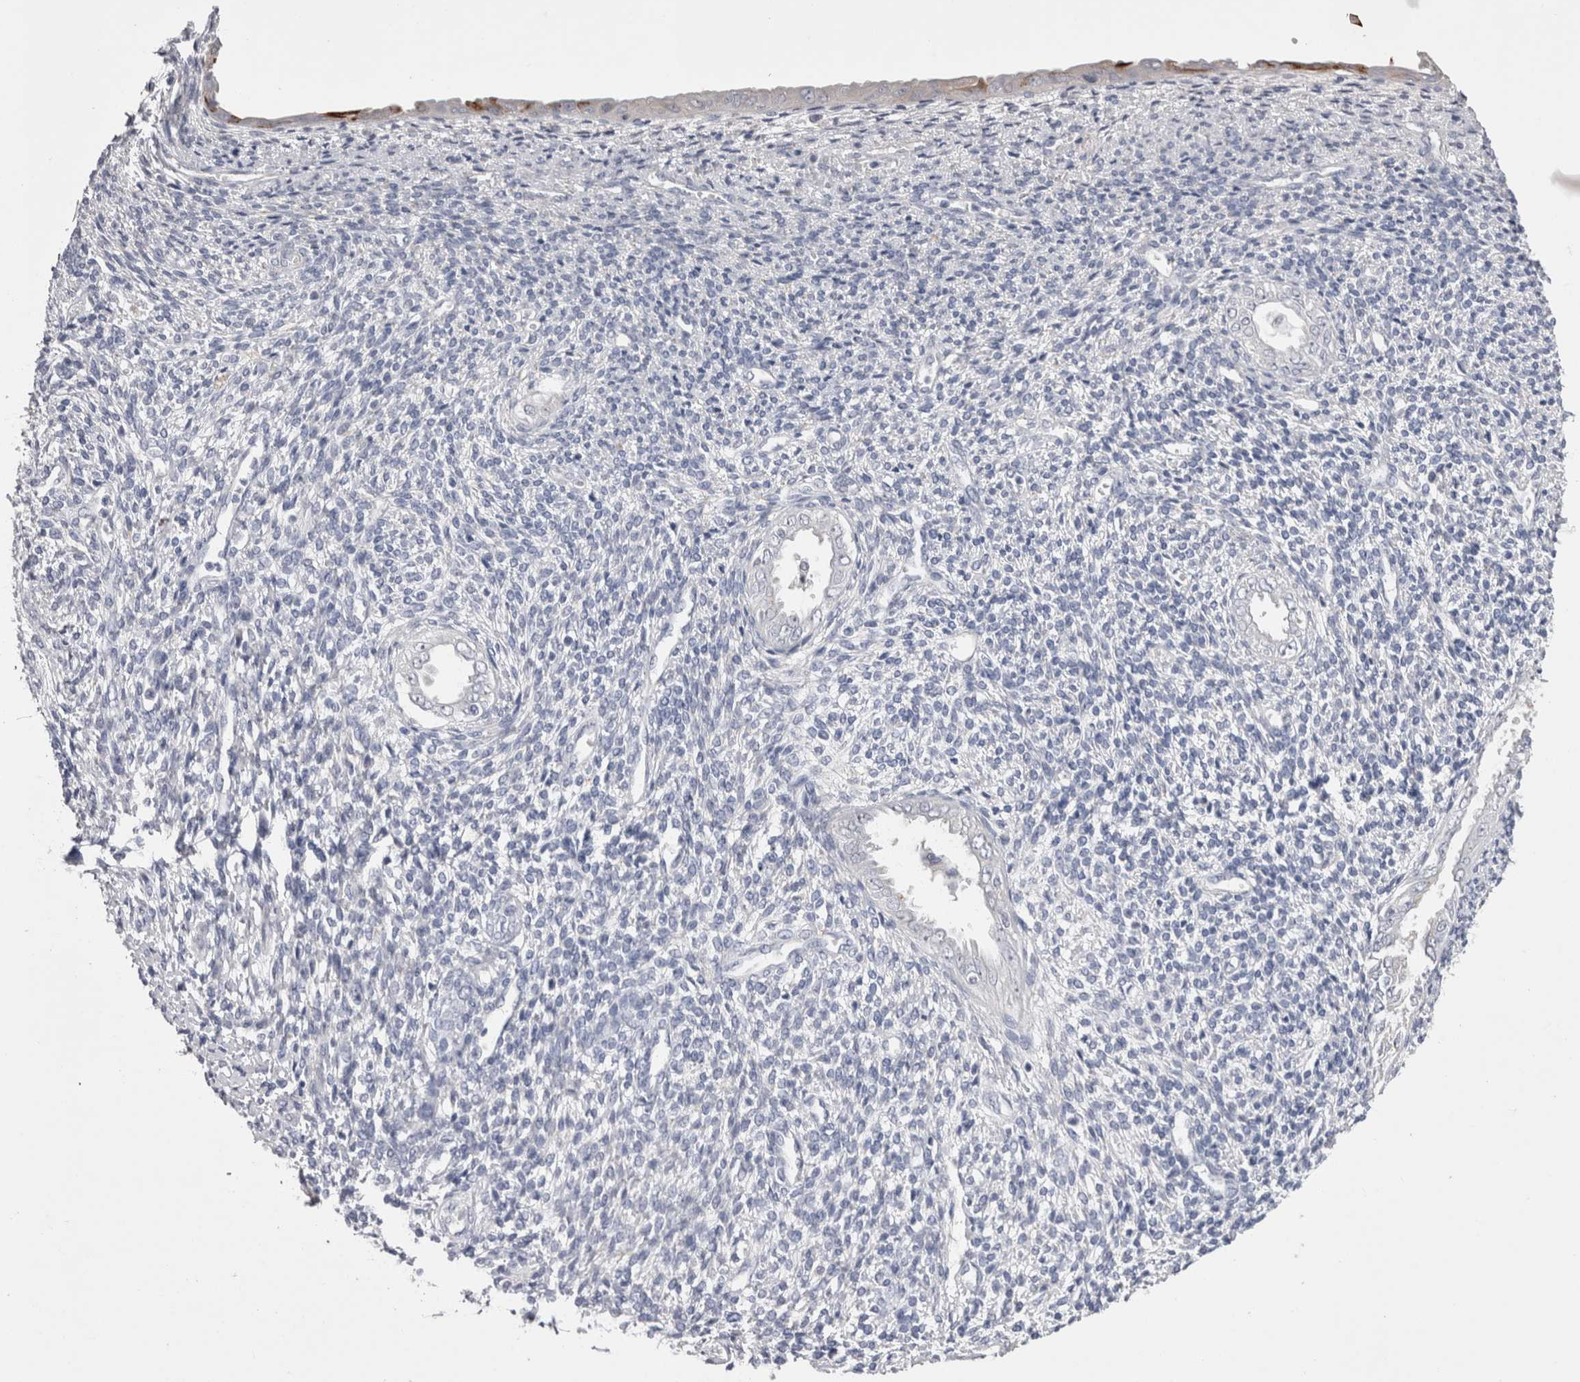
{"staining": {"intensity": "negative", "quantity": "none", "location": "none"}, "tissue": "endometrium", "cell_type": "Cells in endometrial stroma", "image_type": "normal", "snomed": [{"axis": "morphology", "description": "Normal tissue, NOS"}, {"axis": "topography", "description": "Endometrium"}], "caption": "Immunohistochemistry (IHC) of unremarkable endometrium displays no staining in cells in endometrial stroma.", "gene": "PWP2", "patient": {"sex": "female", "age": 66}}